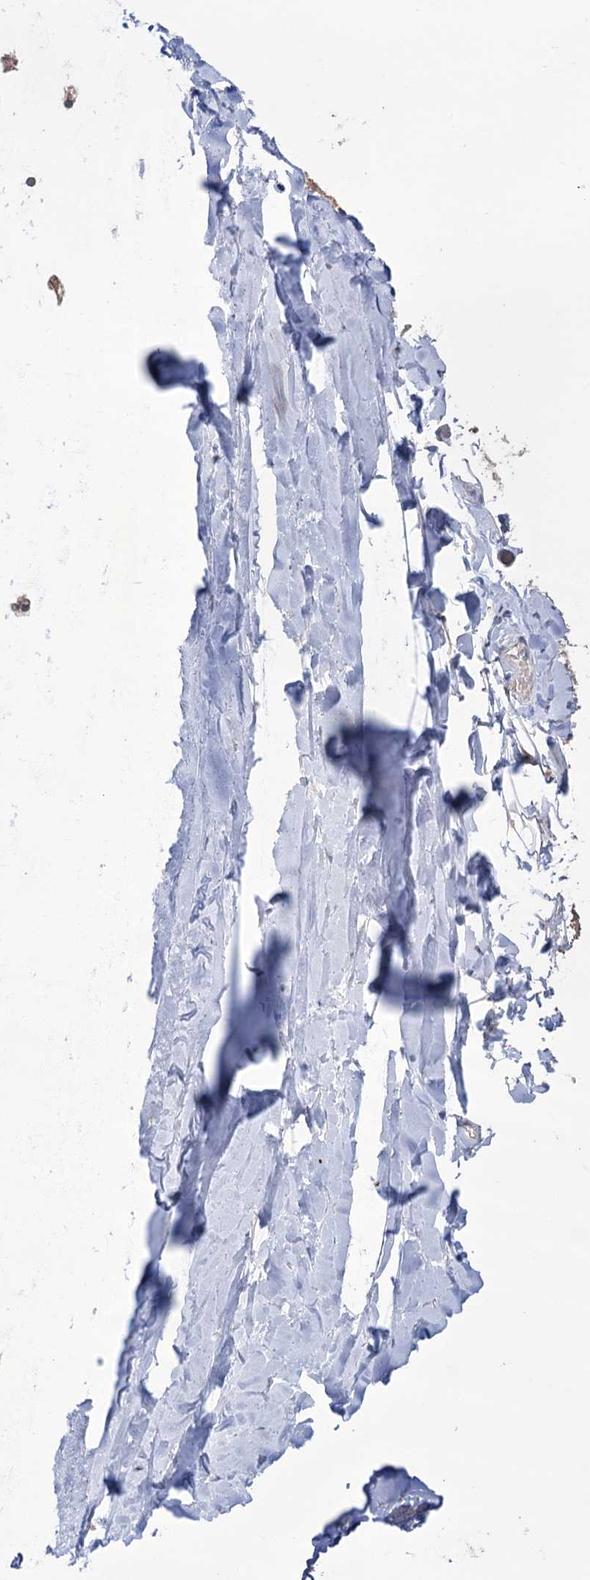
{"staining": {"intensity": "negative", "quantity": "none", "location": "none"}, "tissue": "adipose tissue", "cell_type": "Adipocytes", "image_type": "normal", "snomed": [{"axis": "morphology", "description": "Normal tissue, NOS"}, {"axis": "topography", "description": "Lymph node"}, {"axis": "topography", "description": "Bronchus"}], "caption": "Immunohistochemistry (IHC) photomicrograph of unremarkable human adipose tissue stained for a protein (brown), which reveals no positivity in adipocytes.", "gene": "TRIM71", "patient": {"sex": "male", "age": 63}}